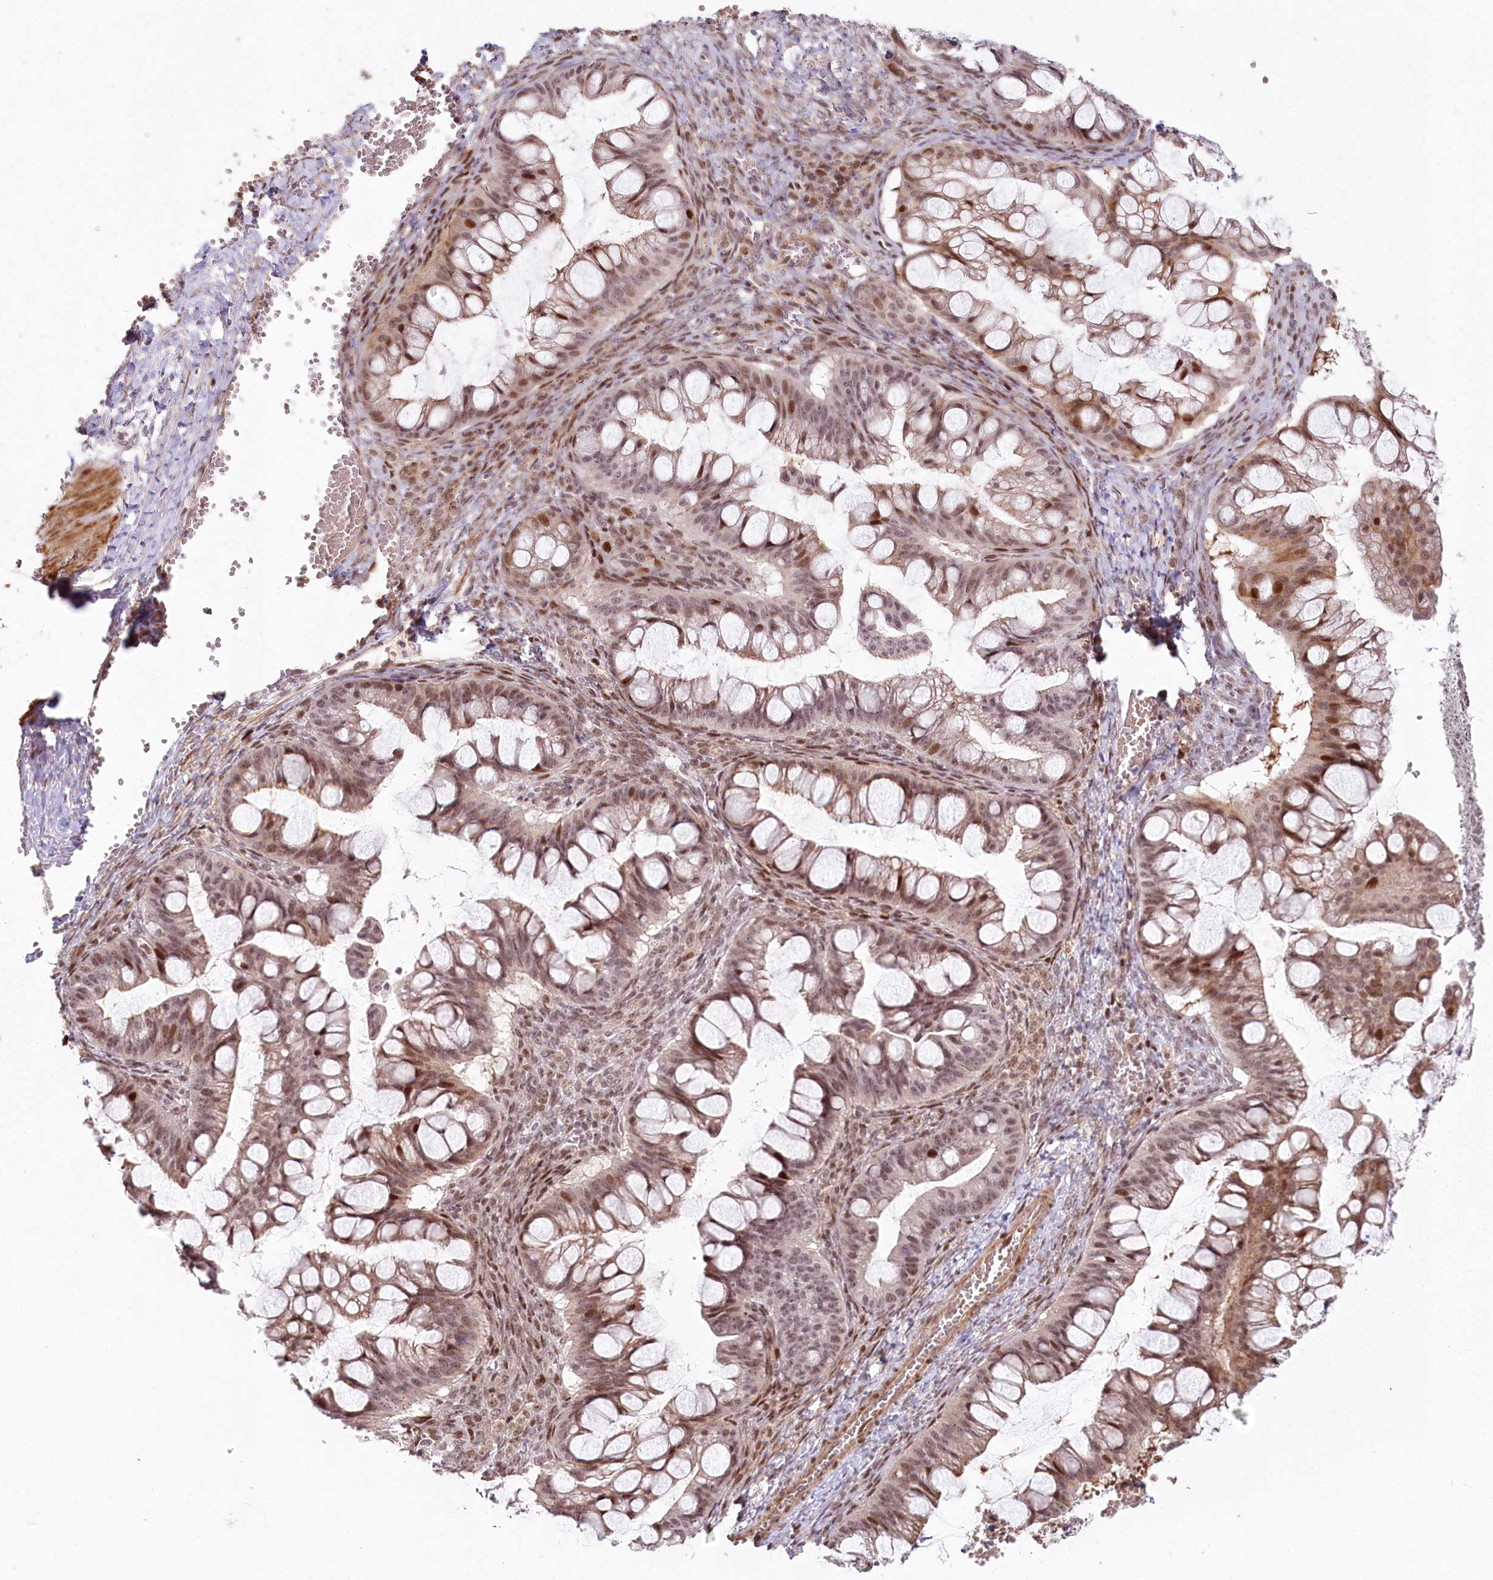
{"staining": {"intensity": "moderate", "quantity": ">75%", "location": "nuclear"}, "tissue": "ovarian cancer", "cell_type": "Tumor cells", "image_type": "cancer", "snomed": [{"axis": "morphology", "description": "Cystadenocarcinoma, mucinous, NOS"}, {"axis": "topography", "description": "Ovary"}], "caption": "Immunohistochemical staining of human mucinous cystadenocarcinoma (ovarian) exhibits medium levels of moderate nuclear protein positivity in approximately >75% of tumor cells.", "gene": "FAM204A", "patient": {"sex": "female", "age": 73}}